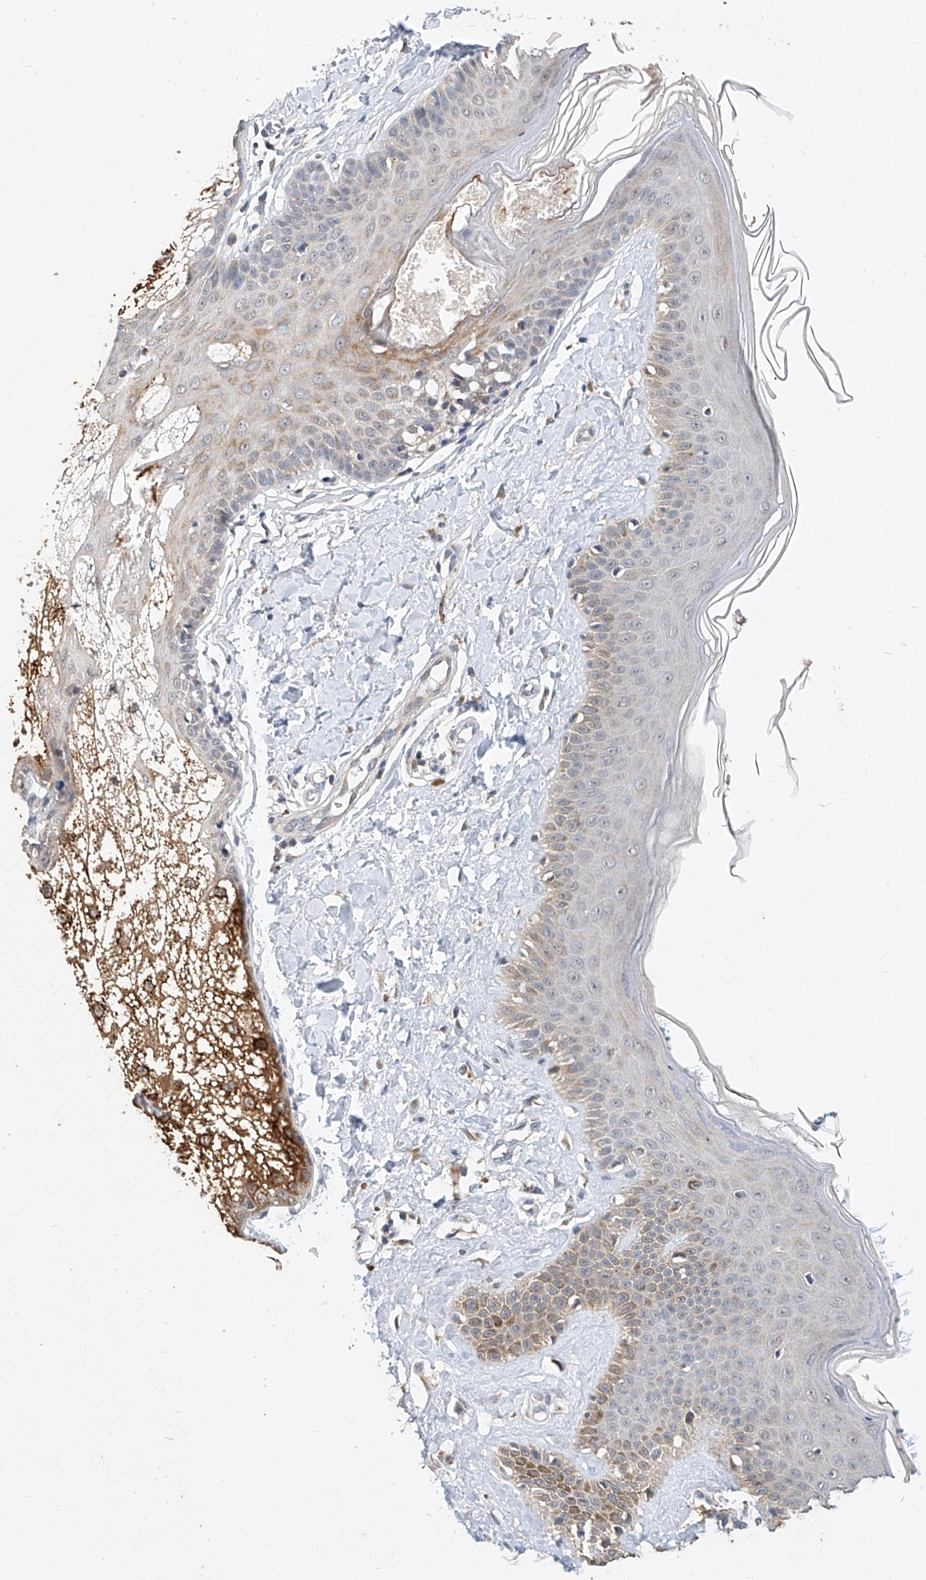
{"staining": {"intensity": "weak", "quantity": ">75%", "location": "cytoplasmic/membranous"}, "tissue": "skin", "cell_type": "Fibroblasts", "image_type": "normal", "snomed": [{"axis": "morphology", "description": "Normal tissue, NOS"}, {"axis": "topography", "description": "Skin"}], "caption": "Weak cytoplasmic/membranous positivity is appreciated in about >75% of fibroblasts in unremarkable skin.", "gene": "MFSD4B", "patient": {"sex": "male", "age": 52}}